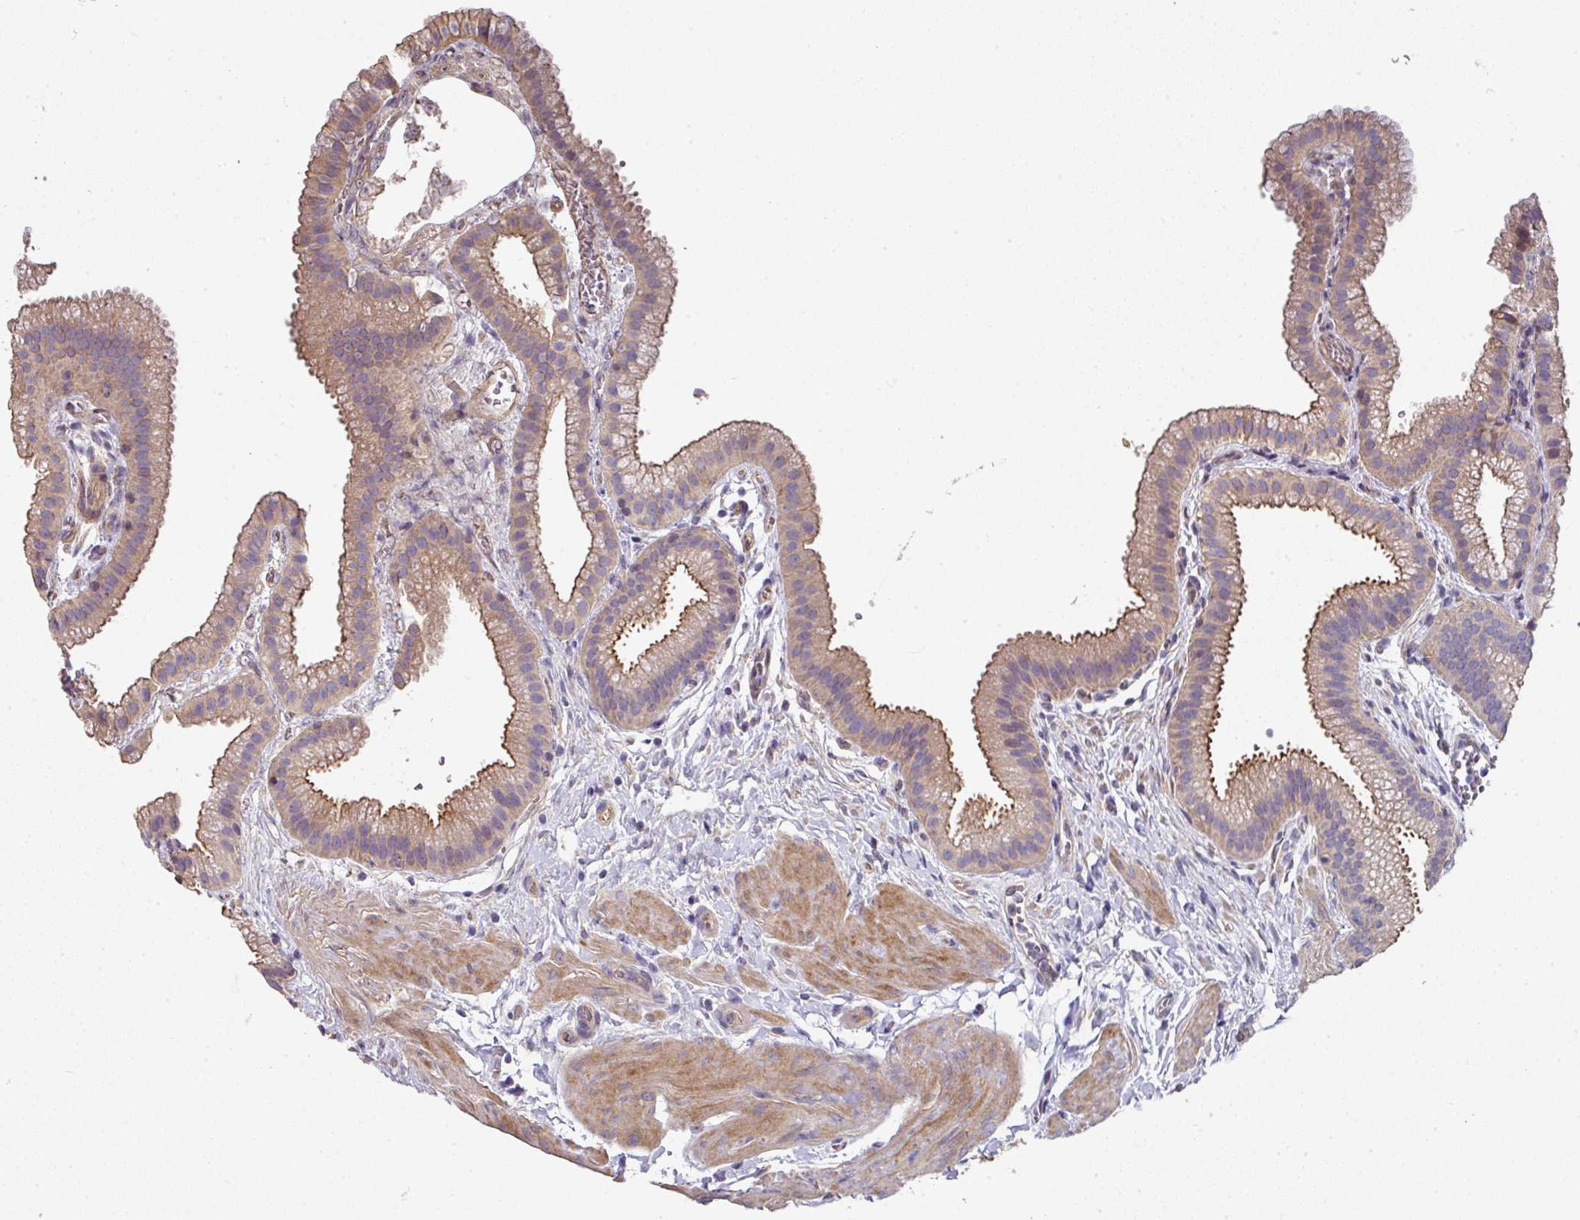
{"staining": {"intensity": "moderate", "quantity": "25%-75%", "location": "cytoplasmic/membranous"}, "tissue": "gallbladder", "cell_type": "Glandular cells", "image_type": "normal", "snomed": [{"axis": "morphology", "description": "Normal tissue, NOS"}, {"axis": "topography", "description": "Gallbladder"}], "caption": "High-magnification brightfield microscopy of unremarkable gallbladder stained with DAB (brown) and counterstained with hematoxylin (blue). glandular cells exhibit moderate cytoplasmic/membranous expression is present in about25%-75% of cells.", "gene": "C4orf48", "patient": {"sex": "female", "age": 63}}